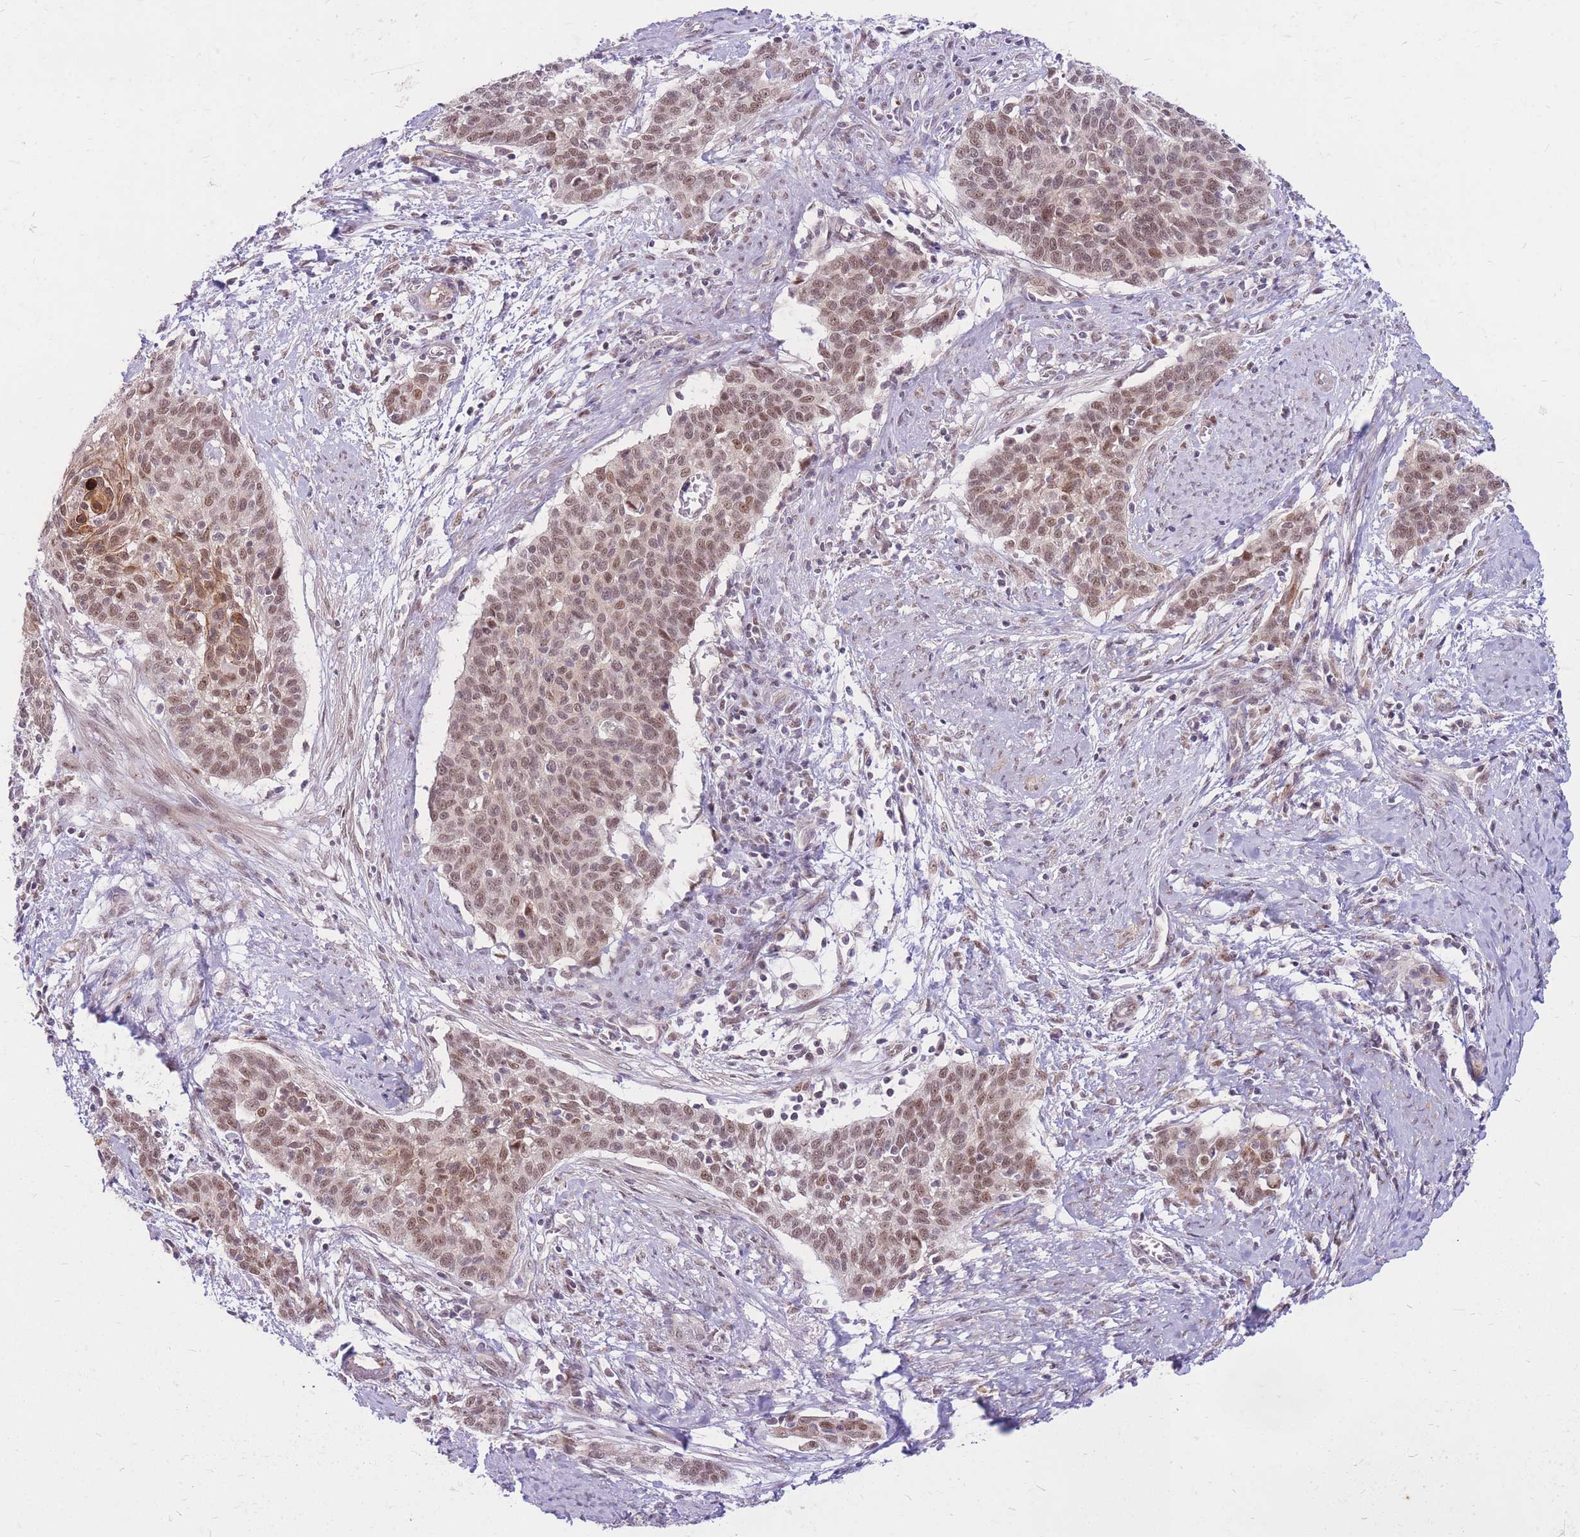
{"staining": {"intensity": "moderate", "quantity": ">75%", "location": "cytoplasmic/membranous,nuclear"}, "tissue": "cervical cancer", "cell_type": "Tumor cells", "image_type": "cancer", "snomed": [{"axis": "morphology", "description": "Squamous cell carcinoma, NOS"}, {"axis": "topography", "description": "Cervix"}], "caption": "Cervical cancer (squamous cell carcinoma) stained for a protein (brown) reveals moderate cytoplasmic/membranous and nuclear positive expression in approximately >75% of tumor cells.", "gene": "ERCC2", "patient": {"sex": "female", "age": 39}}